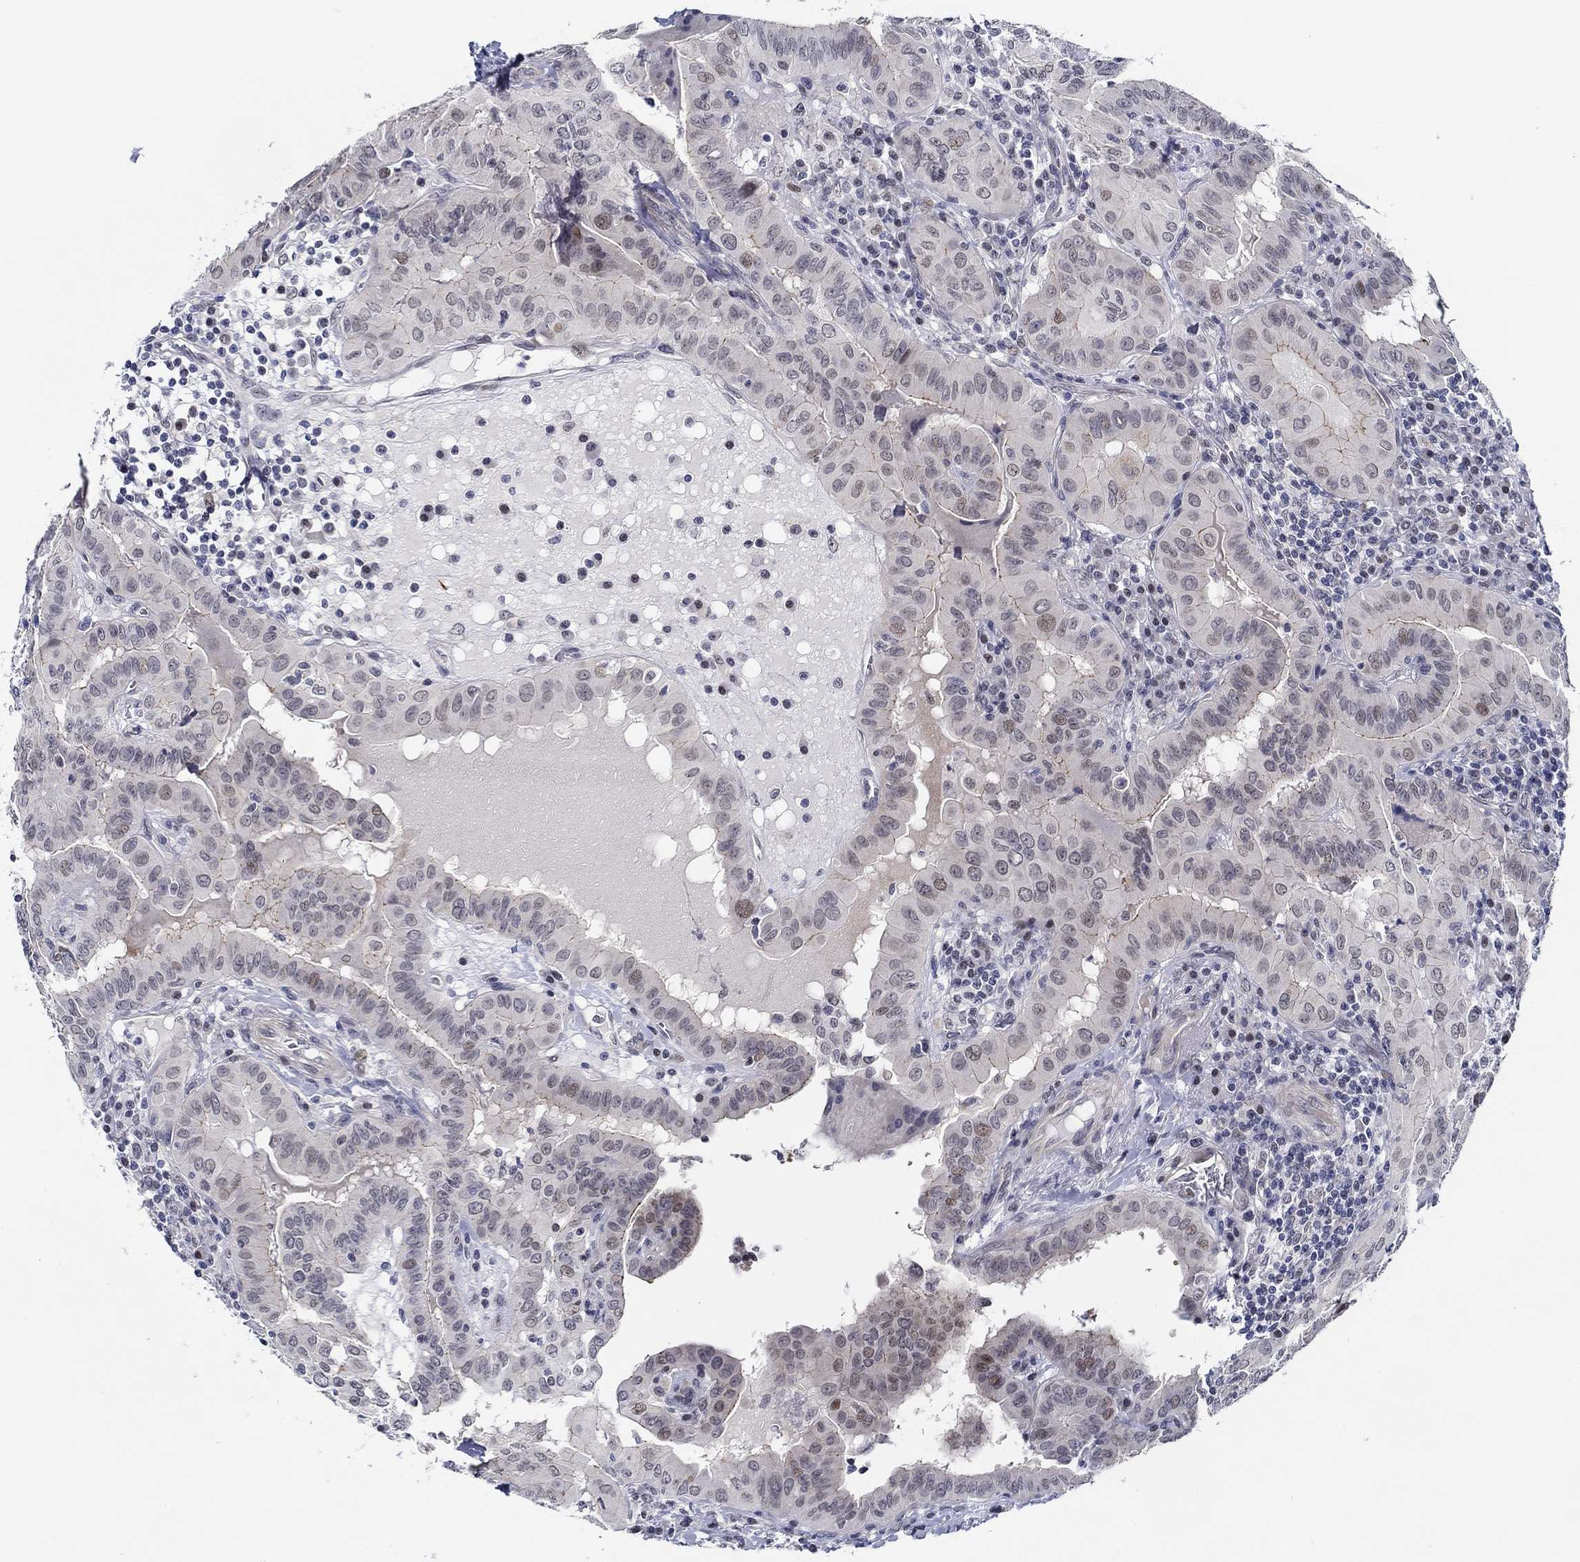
{"staining": {"intensity": "weak", "quantity": "<25%", "location": "nuclear"}, "tissue": "thyroid cancer", "cell_type": "Tumor cells", "image_type": "cancer", "snomed": [{"axis": "morphology", "description": "Papillary adenocarcinoma, NOS"}, {"axis": "topography", "description": "Thyroid gland"}], "caption": "Immunohistochemistry (IHC) of papillary adenocarcinoma (thyroid) displays no staining in tumor cells.", "gene": "SLC34A1", "patient": {"sex": "female", "age": 37}}